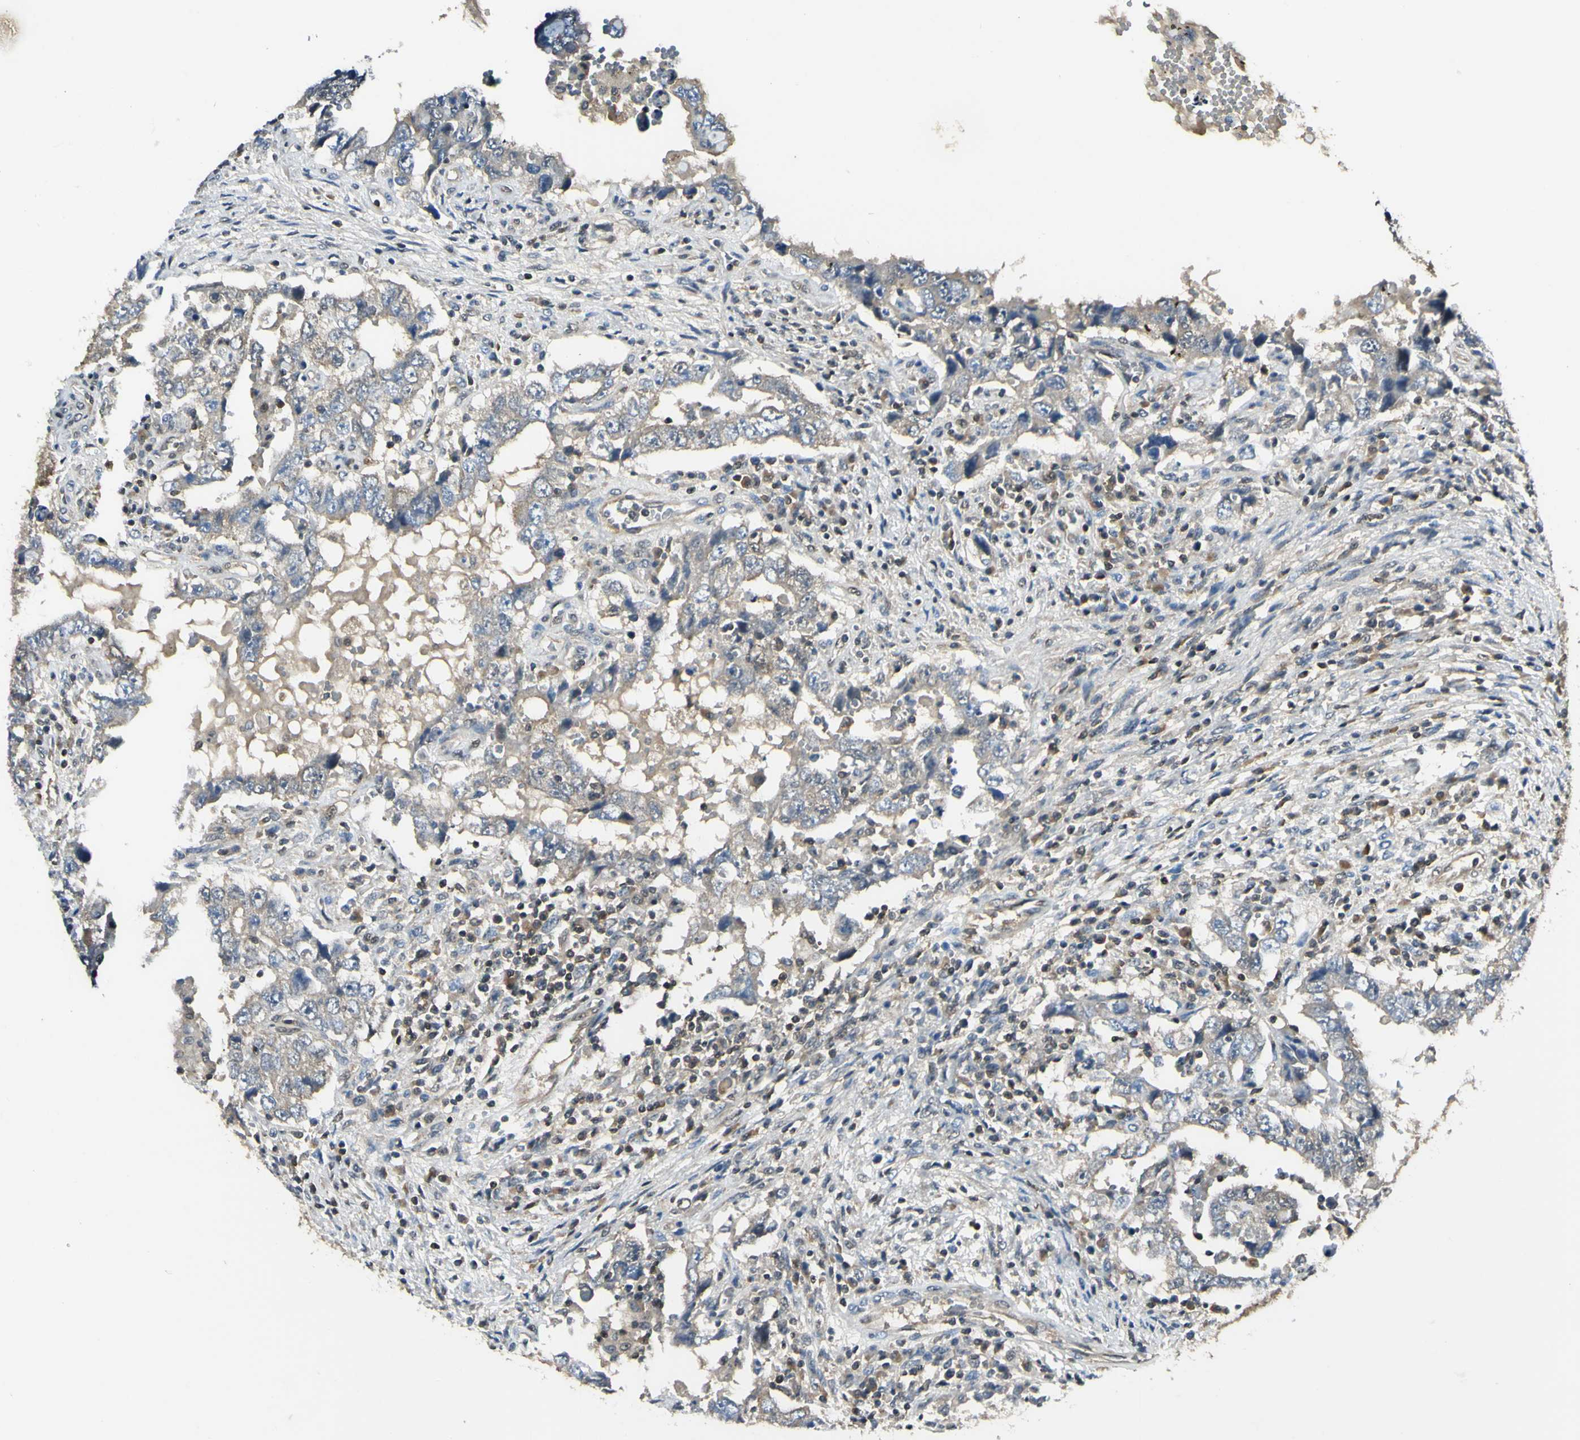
{"staining": {"intensity": "weak", "quantity": ">75%", "location": "cytoplasmic/membranous"}, "tissue": "testis cancer", "cell_type": "Tumor cells", "image_type": "cancer", "snomed": [{"axis": "morphology", "description": "Carcinoma, Embryonal, NOS"}, {"axis": "topography", "description": "Testis"}], "caption": "Approximately >75% of tumor cells in testis embryonal carcinoma display weak cytoplasmic/membranous protein expression as visualized by brown immunohistochemical staining.", "gene": "PSMD5", "patient": {"sex": "male", "age": 26}}